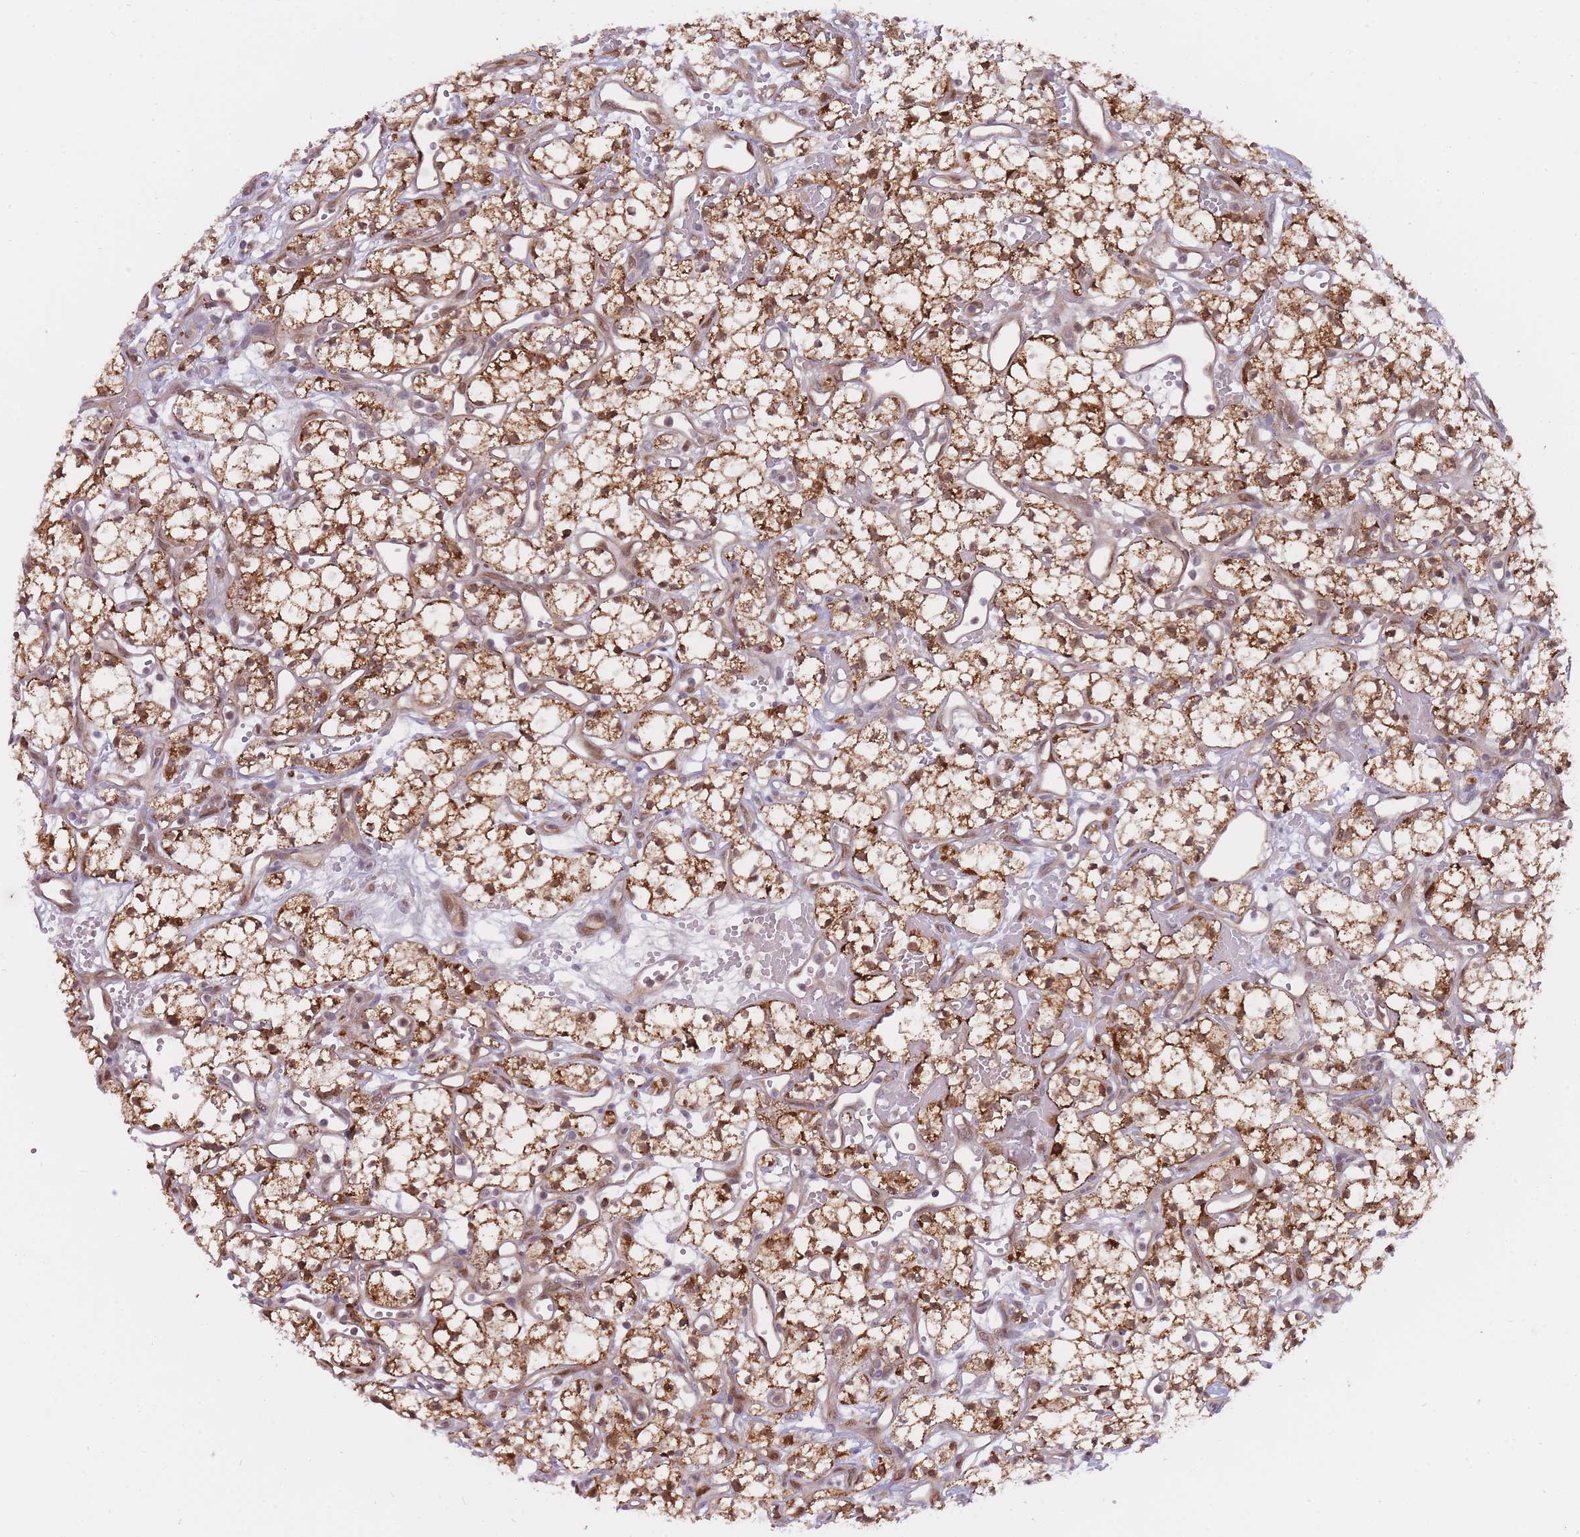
{"staining": {"intensity": "moderate", "quantity": ">75%", "location": "cytoplasmic/membranous,nuclear"}, "tissue": "renal cancer", "cell_type": "Tumor cells", "image_type": "cancer", "snomed": [{"axis": "morphology", "description": "Adenocarcinoma, NOS"}, {"axis": "topography", "description": "Kidney"}], "caption": "Adenocarcinoma (renal) stained for a protein demonstrates moderate cytoplasmic/membranous and nuclear positivity in tumor cells.", "gene": "NSFL1C", "patient": {"sex": "male", "age": 59}}